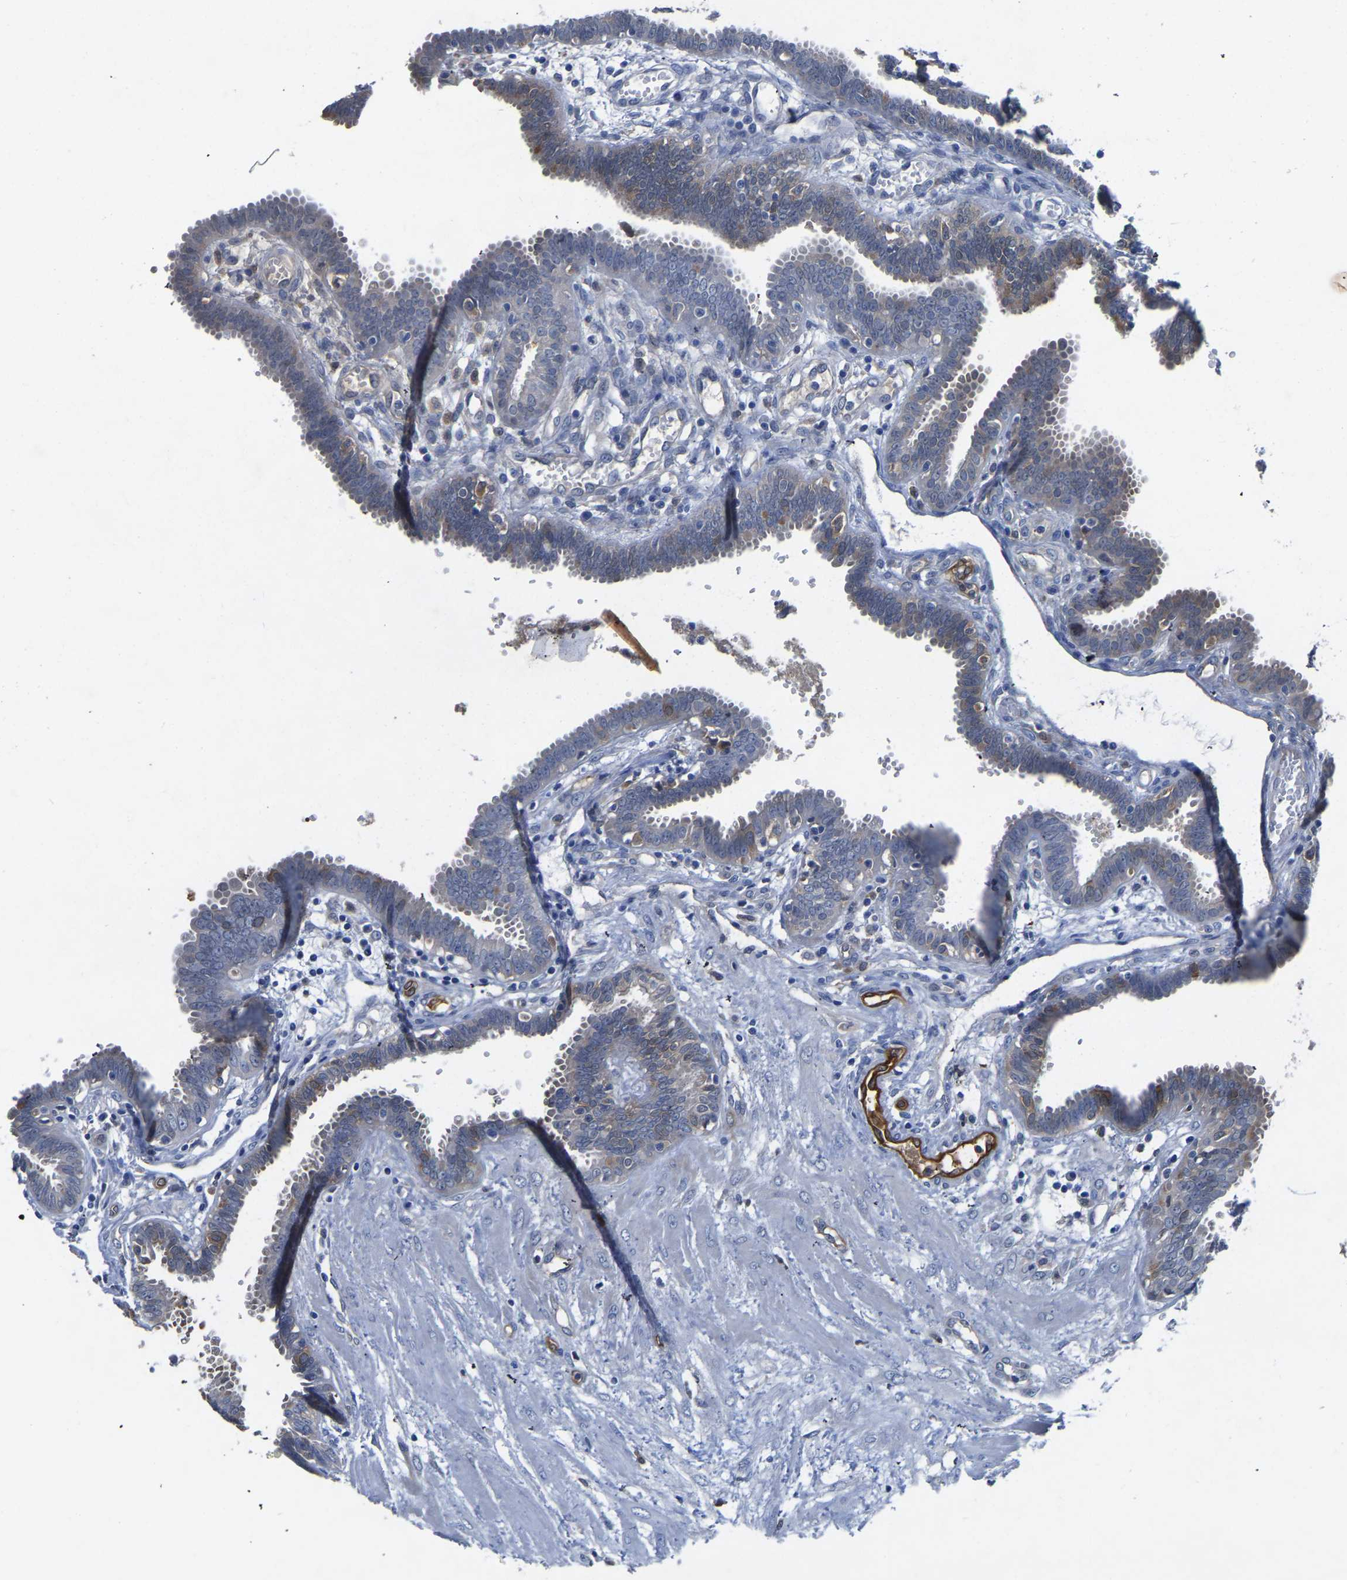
{"staining": {"intensity": "moderate", "quantity": ">75%", "location": "cytoplasmic/membranous"}, "tissue": "fallopian tube", "cell_type": "Glandular cells", "image_type": "normal", "snomed": [{"axis": "morphology", "description": "Normal tissue, NOS"}, {"axis": "topography", "description": "Fallopian tube"}, {"axis": "topography", "description": "Placenta"}], "caption": "Glandular cells show medium levels of moderate cytoplasmic/membranous positivity in approximately >75% of cells in normal fallopian tube. The protein of interest is shown in brown color, while the nuclei are stained blue.", "gene": "ATG2B", "patient": {"sex": "female", "age": 32}}